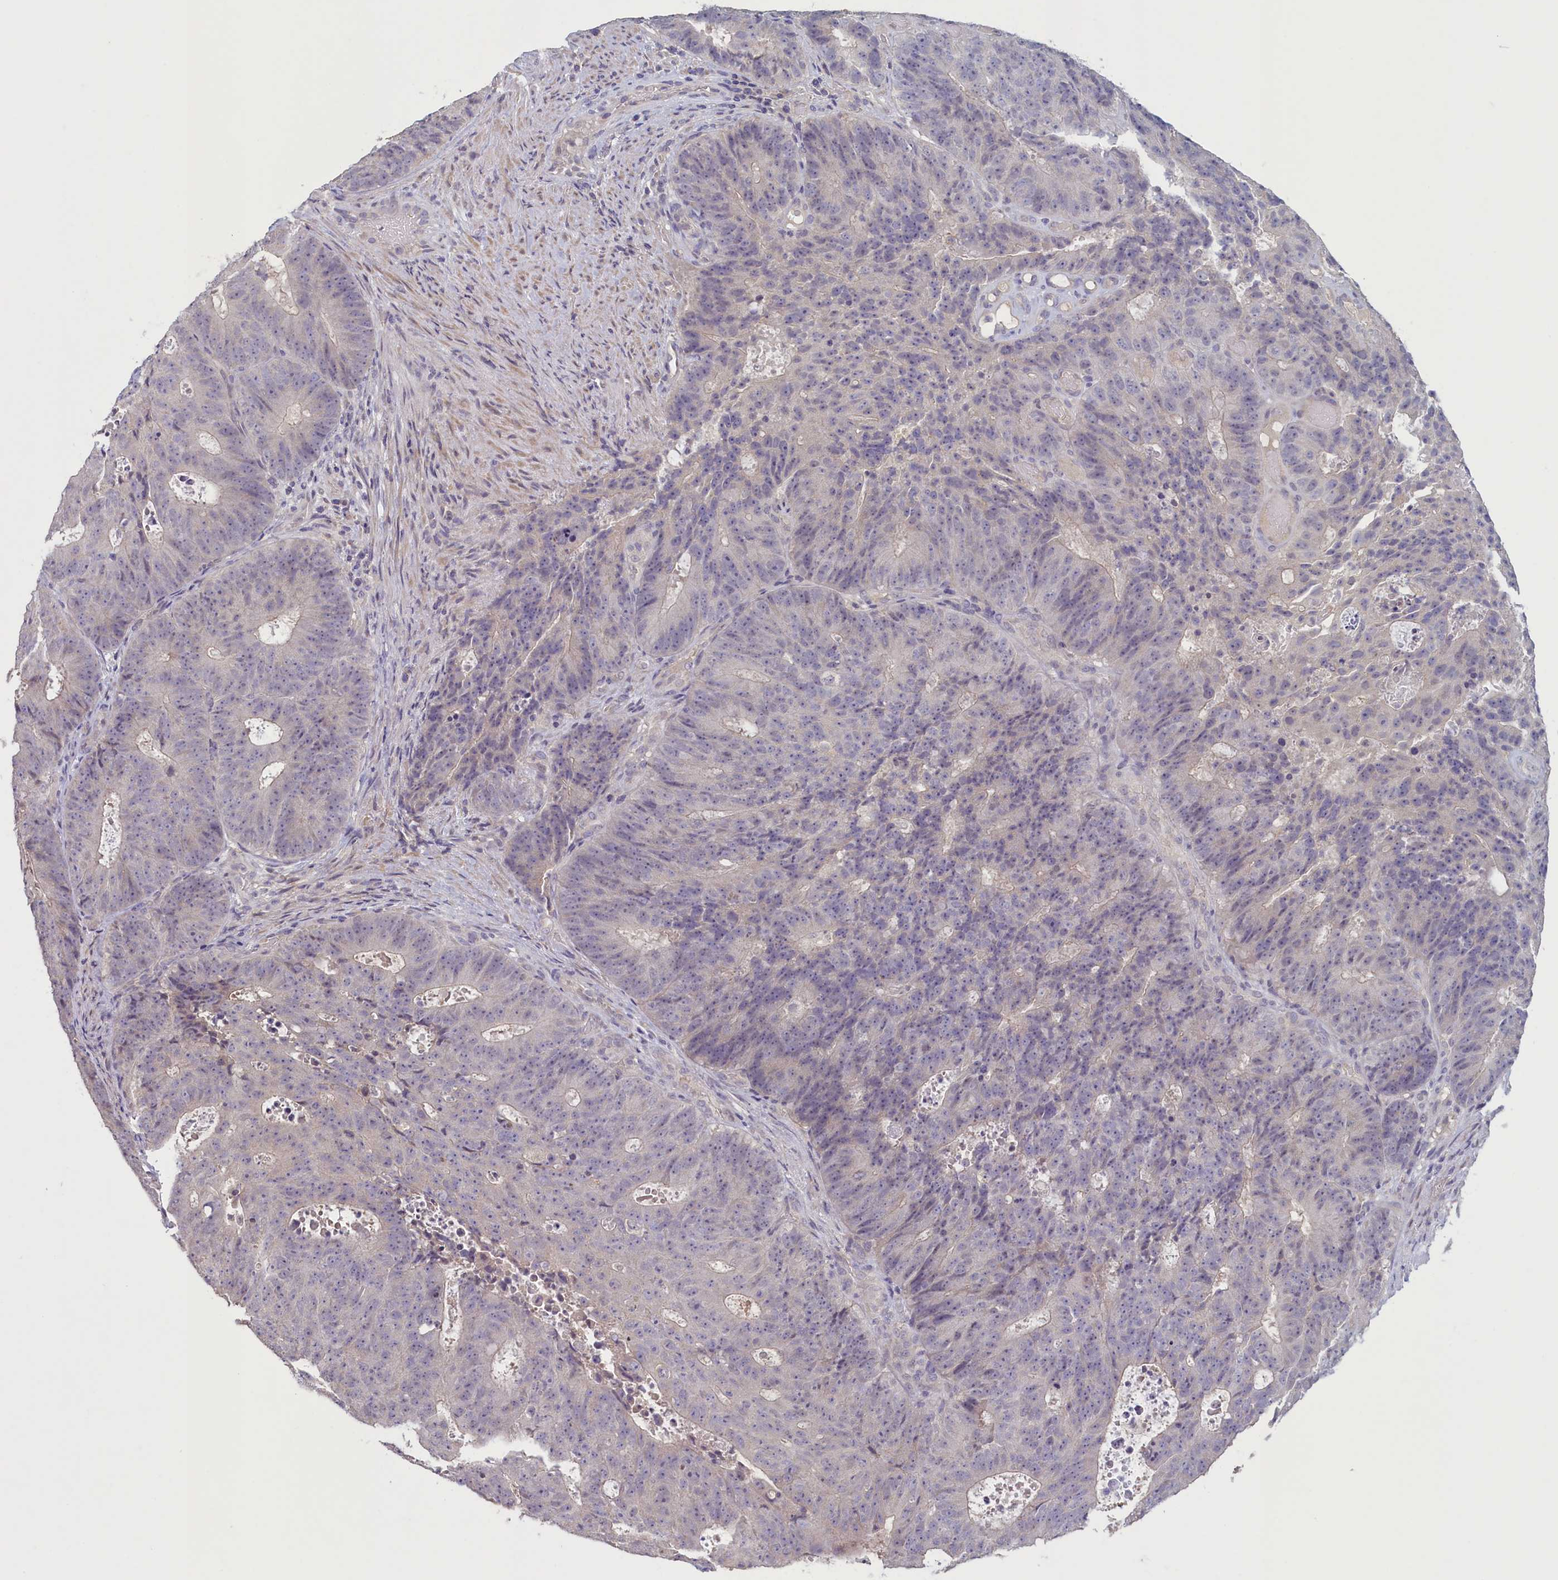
{"staining": {"intensity": "negative", "quantity": "none", "location": "none"}, "tissue": "colorectal cancer", "cell_type": "Tumor cells", "image_type": "cancer", "snomed": [{"axis": "morphology", "description": "Adenocarcinoma, NOS"}, {"axis": "topography", "description": "Colon"}], "caption": "DAB immunohistochemical staining of human colorectal adenocarcinoma exhibits no significant positivity in tumor cells.", "gene": "ATF7IP2", "patient": {"sex": "male", "age": 87}}